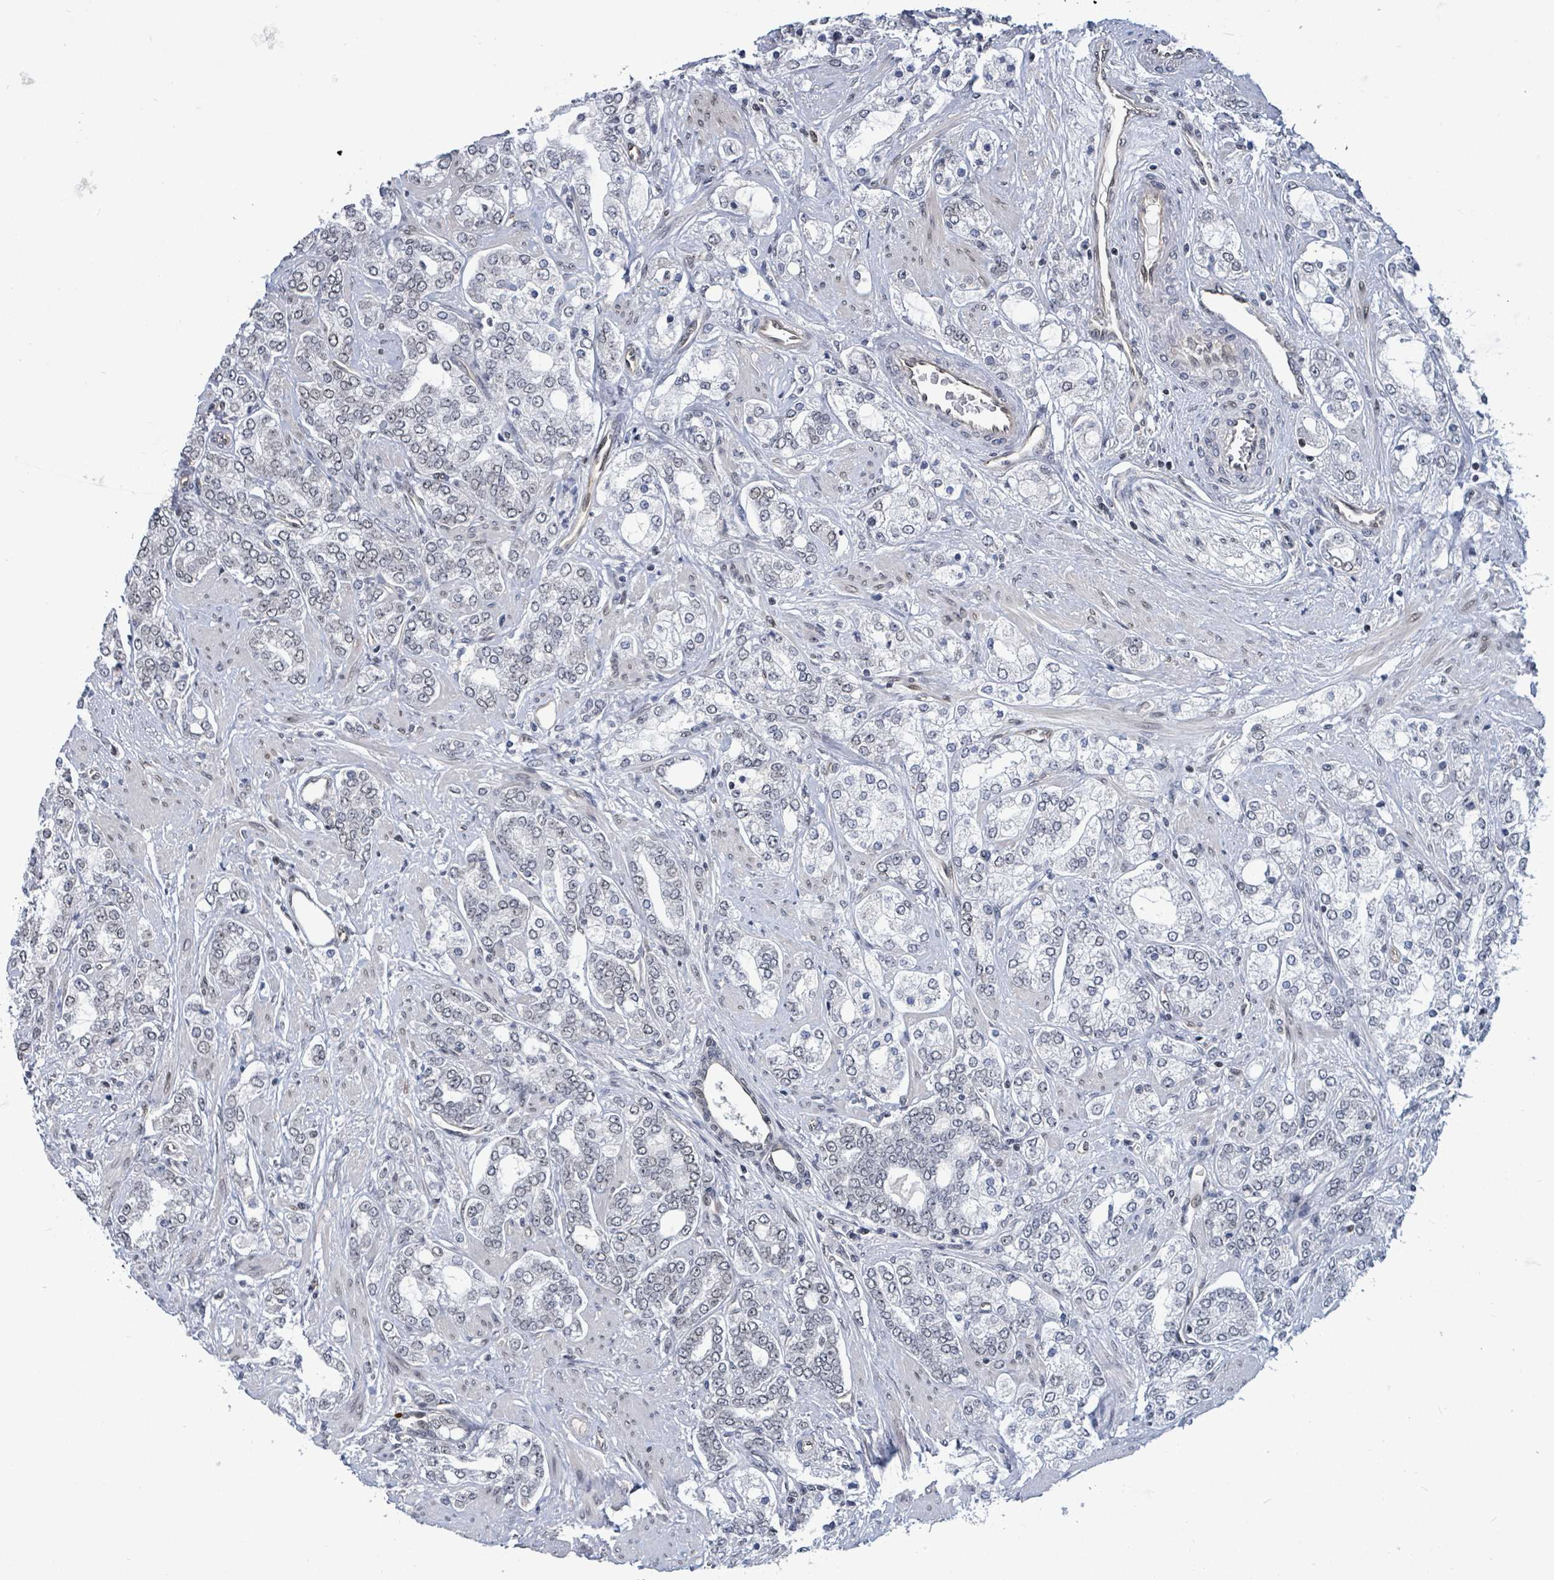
{"staining": {"intensity": "negative", "quantity": "none", "location": "none"}, "tissue": "prostate cancer", "cell_type": "Tumor cells", "image_type": "cancer", "snomed": [{"axis": "morphology", "description": "Adenocarcinoma, High grade"}, {"axis": "topography", "description": "Prostate"}], "caption": "An immunohistochemistry (IHC) micrograph of prostate cancer is shown. There is no staining in tumor cells of prostate cancer.", "gene": "RRN3", "patient": {"sex": "male", "age": 64}}